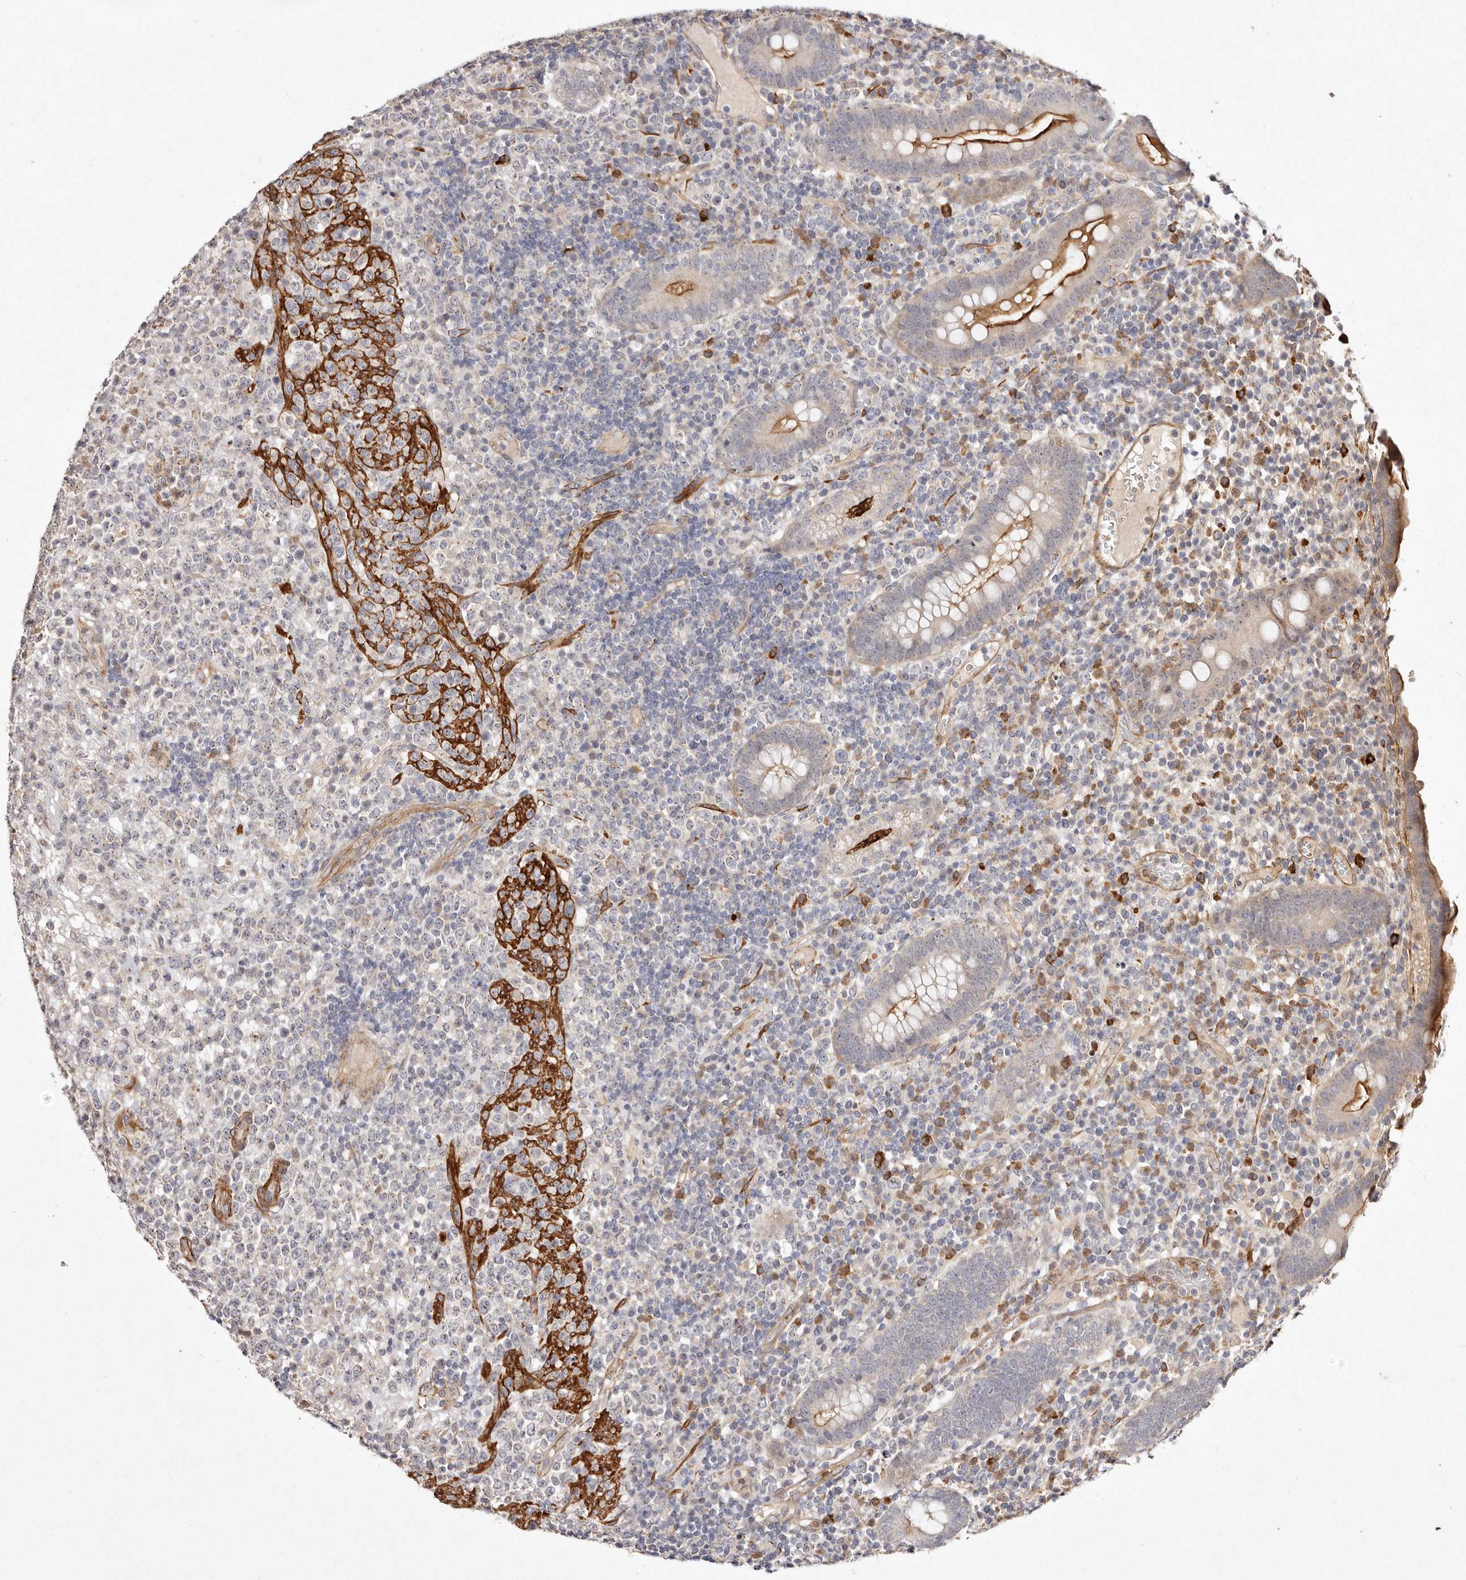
{"staining": {"intensity": "negative", "quantity": "none", "location": "none"}, "tissue": "lymphoma", "cell_type": "Tumor cells", "image_type": "cancer", "snomed": [{"axis": "morphology", "description": "Malignant lymphoma, non-Hodgkin's type, High grade"}, {"axis": "topography", "description": "Colon"}], "caption": "Immunohistochemical staining of human lymphoma demonstrates no significant expression in tumor cells. The staining was performed using DAB to visualize the protein expression in brown, while the nuclei were stained in blue with hematoxylin (Magnification: 20x).", "gene": "MTMR11", "patient": {"sex": "female", "age": 53}}